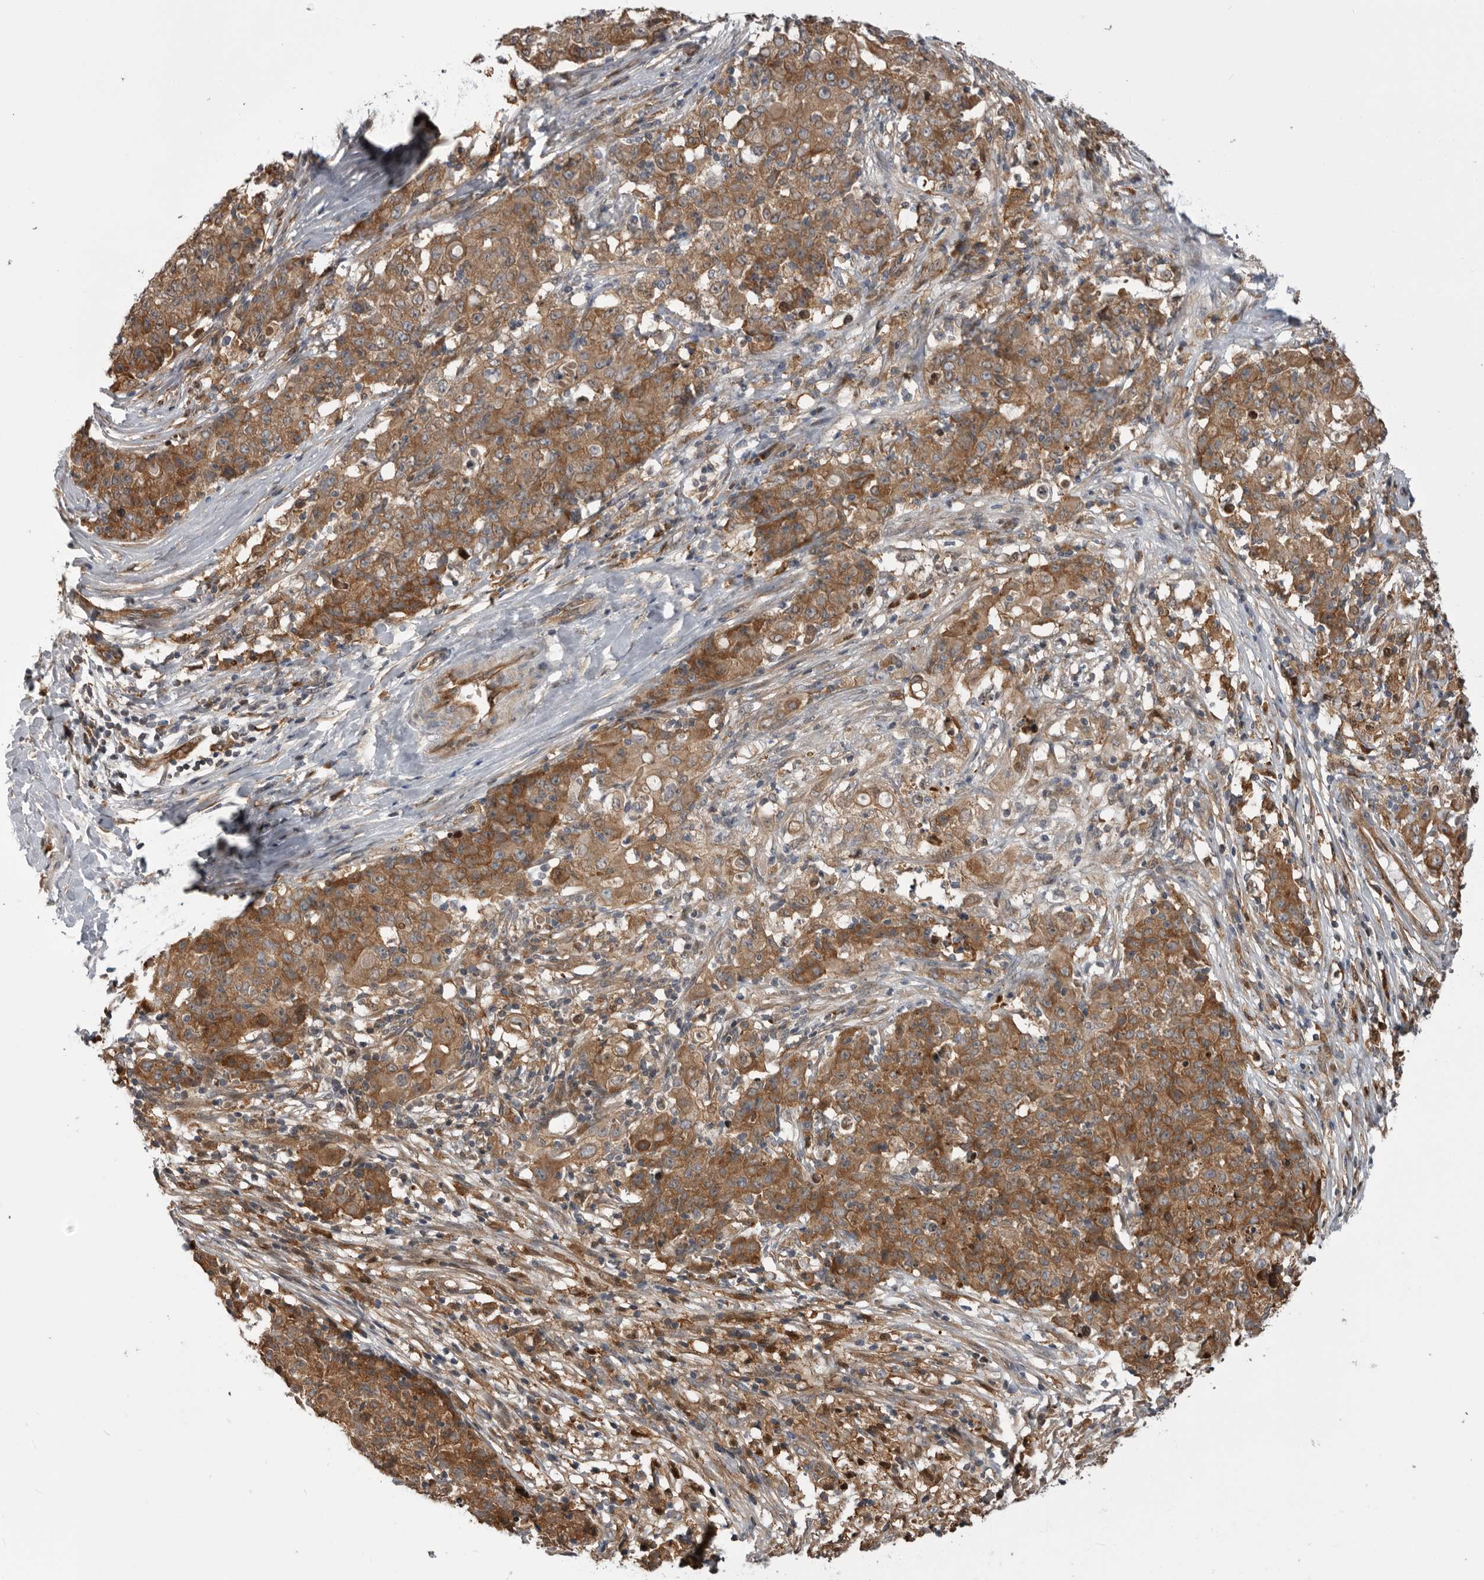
{"staining": {"intensity": "moderate", "quantity": ">75%", "location": "cytoplasmic/membranous"}, "tissue": "ovarian cancer", "cell_type": "Tumor cells", "image_type": "cancer", "snomed": [{"axis": "morphology", "description": "Carcinoma, endometroid"}, {"axis": "topography", "description": "Ovary"}], "caption": "This is a photomicrograph of IHC staining of ovarian endometroid carcinoma, which shows moderate expression in the cytoplasmic/membranous of tumor cells.", "gene": "RAB3GAP2", "patient": {"sex": "female", "age": 42}}